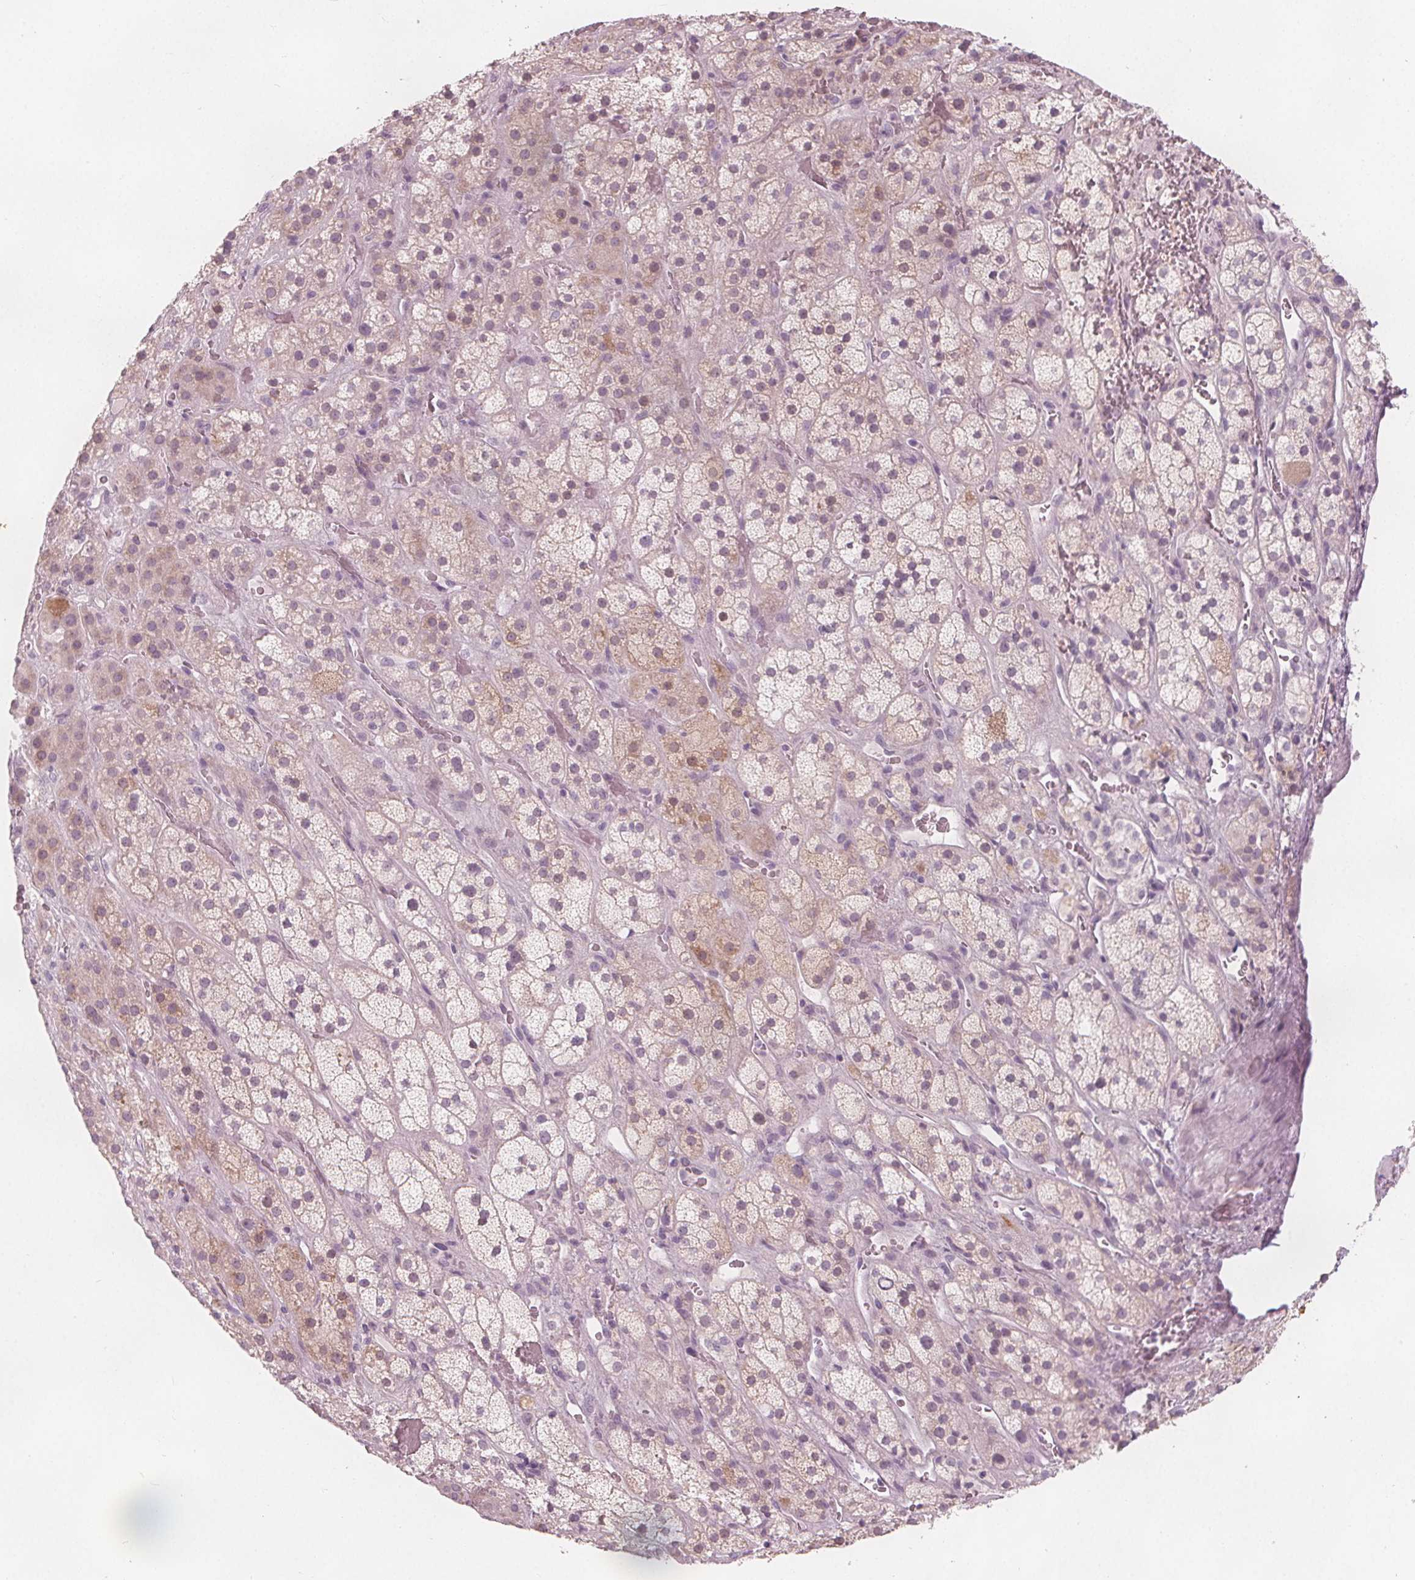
{"staining": {"intensity": "weak", "quantity": "<25%", "location": "cytoplasmic/membranous"}, "tissue": "adrenal gland", "cell_type": "Glandular cells", "image_type": "normal", "snomed": [{"axis": "morphology", "description": "Normal tissue, NOS"}, {"axis": "topography", "description": "Adrenal gland"}], "caption": "A high-resolution micrograph shows immunohistochemistry staining of unremarkable adrenal gland, which exhibits no significant expression in glandular cells.", "gene": "BRSK1", "patient": {"sex": "male", "age": 57}}